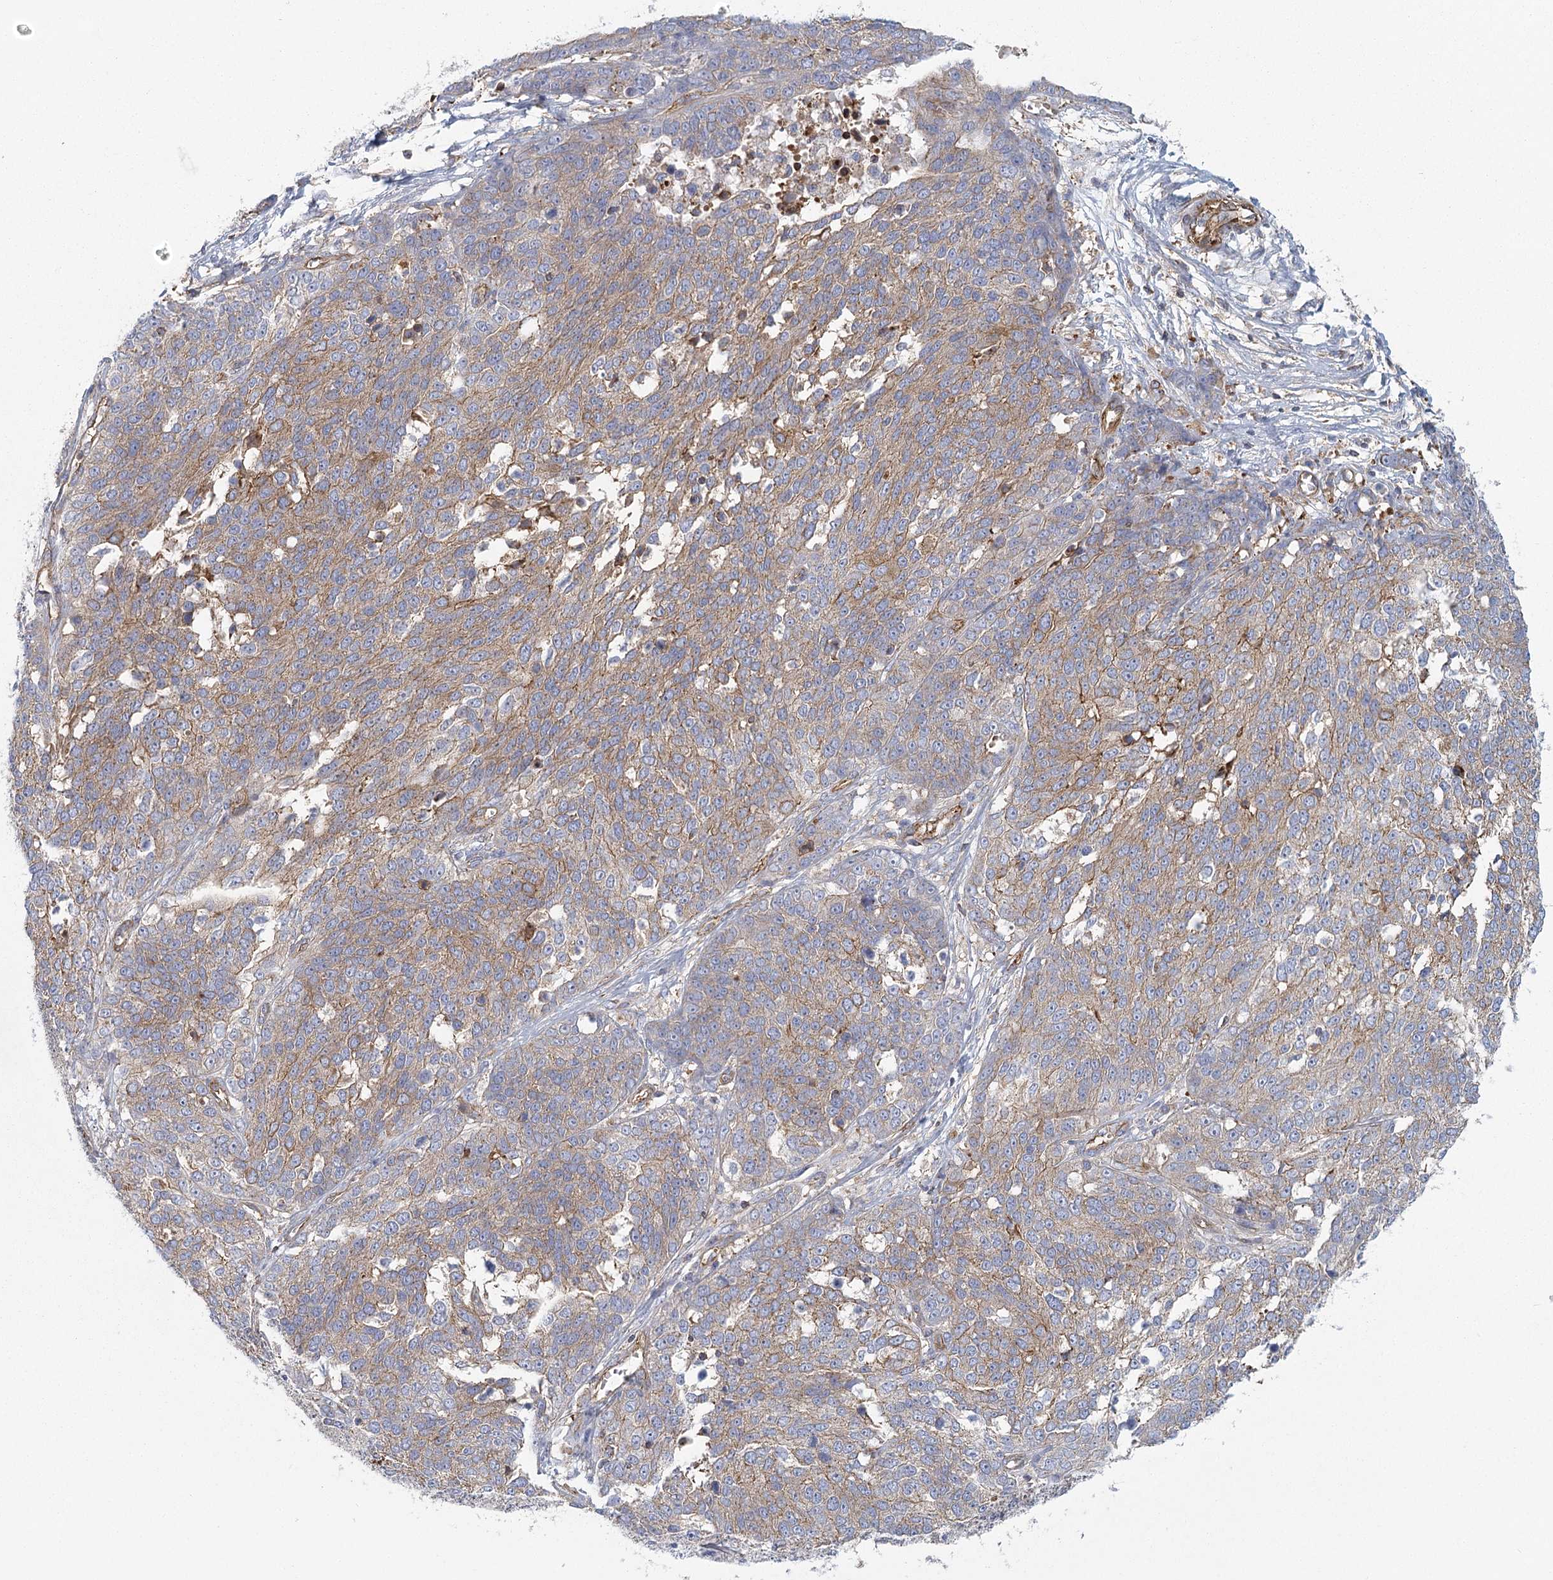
{"staining": {"intensity": "weak", "quantity": ">75%", "location": "cytoplasmic/membranous"}, "tissue": "ovarian cancer", "cell_type": "Tumor cells", "image_type": "cancer", "snomed": [{"axis": "morphology", "description": "Cystadenocarcinoma, serous, NOS"}, {"axis": "topography", "description": "Ovary"}], "caption": "Immunohistochemical staining of ovarian cancer (serous cystadenocarcinoma) displays weak cytoplasmic/membranous protein staining in about >75% of tumor cells.", "gene": "IFT46", "patient": {"sex": "female", "age": 44}}